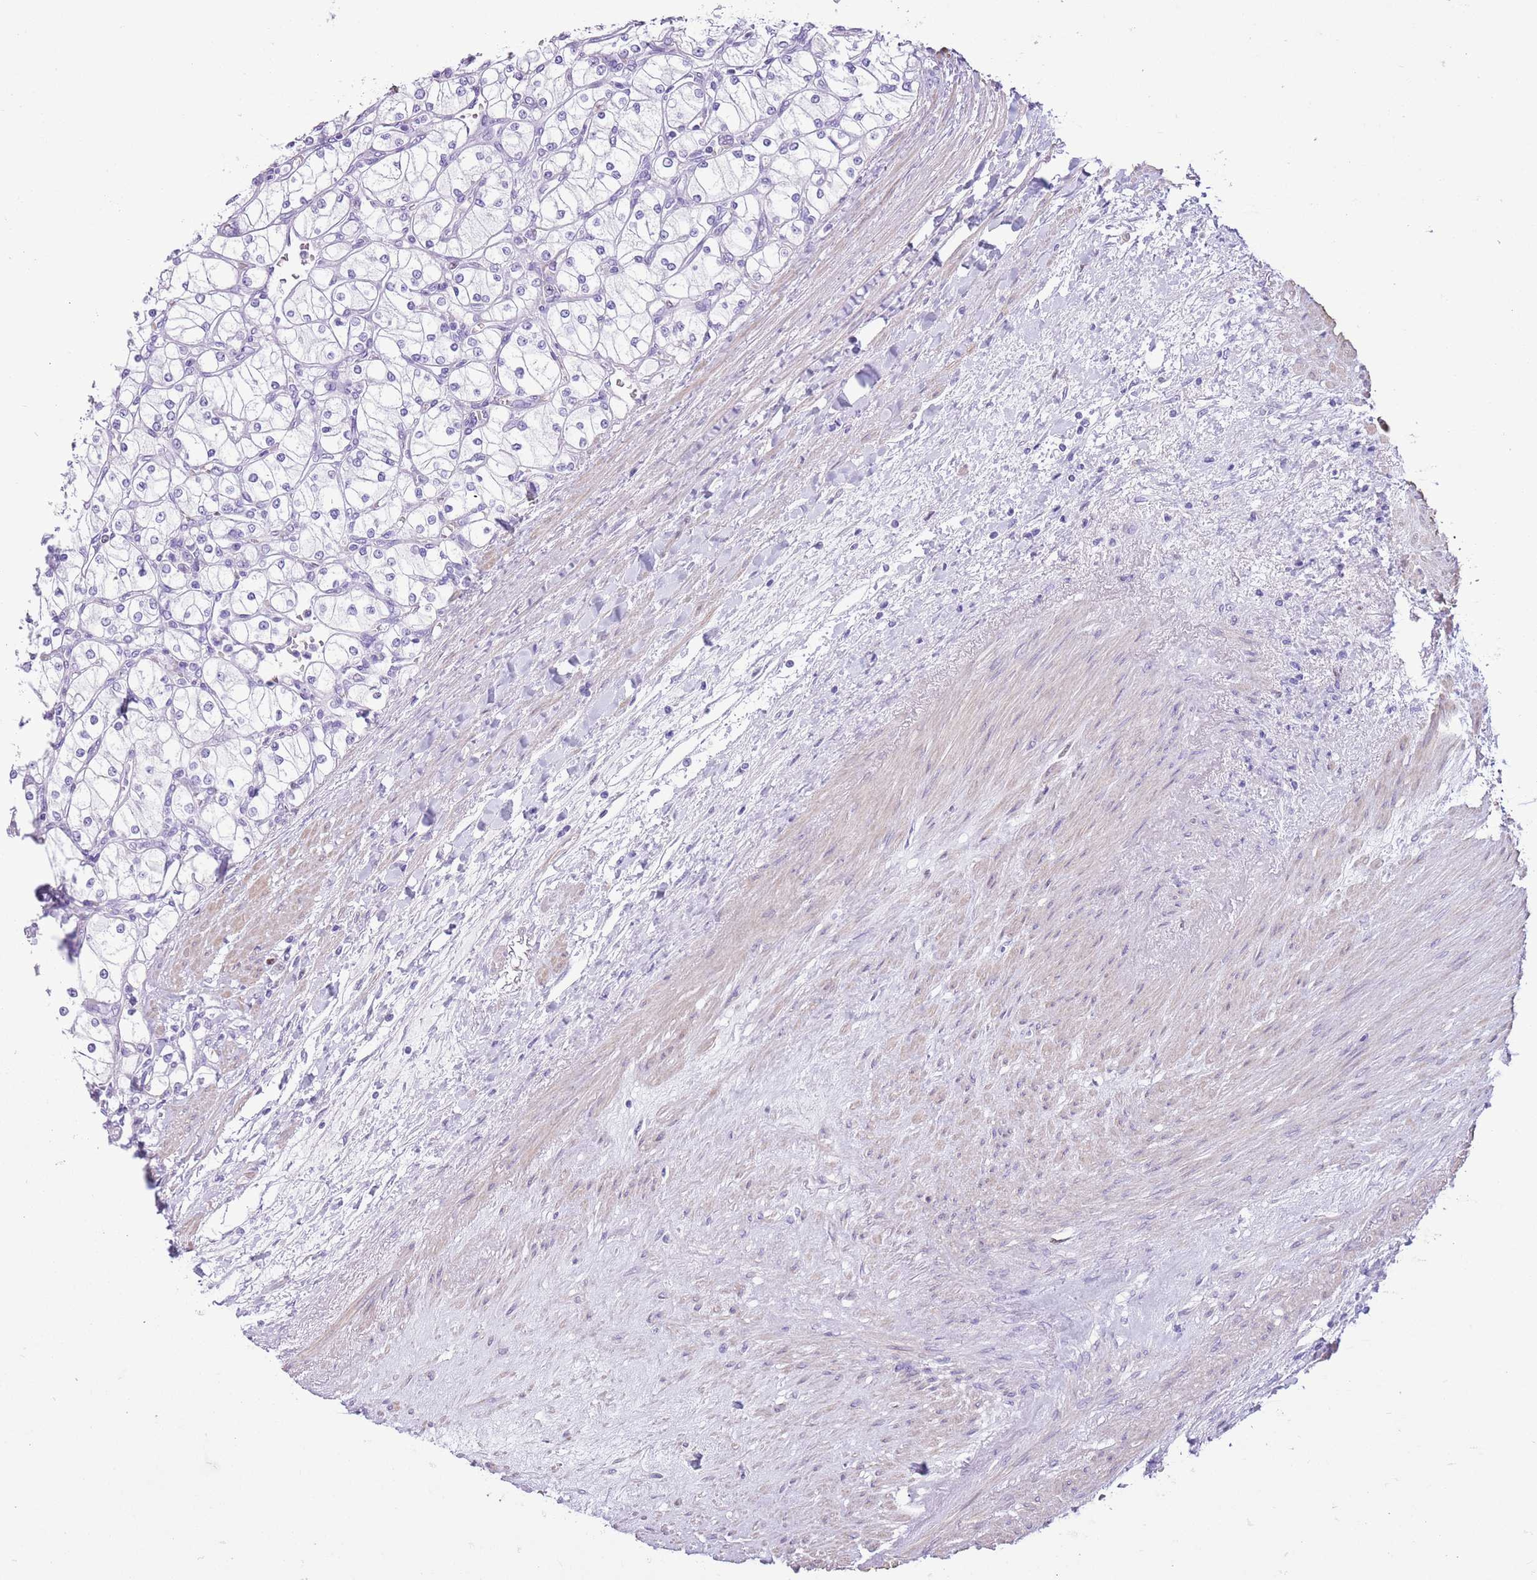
{"staining": {"intensity": "negative", "quantity": "none", "location": "none"}, "tissue": "renal cancer", "cell_type": "Tumor cells", "image_type": "cancer", "snomed": [{"axis": "morphology", "description": "Adenocarcinoma, NOS"}, {"axis": "topography", "description": "Kidney"}], "caption": "Immunohistochemistry (IHC) of human adenocarcinoma (renal) displays no positivity in tumor cells.", "gene": "SLC7A14", "patient": {"sex": "male", "age": 80}}